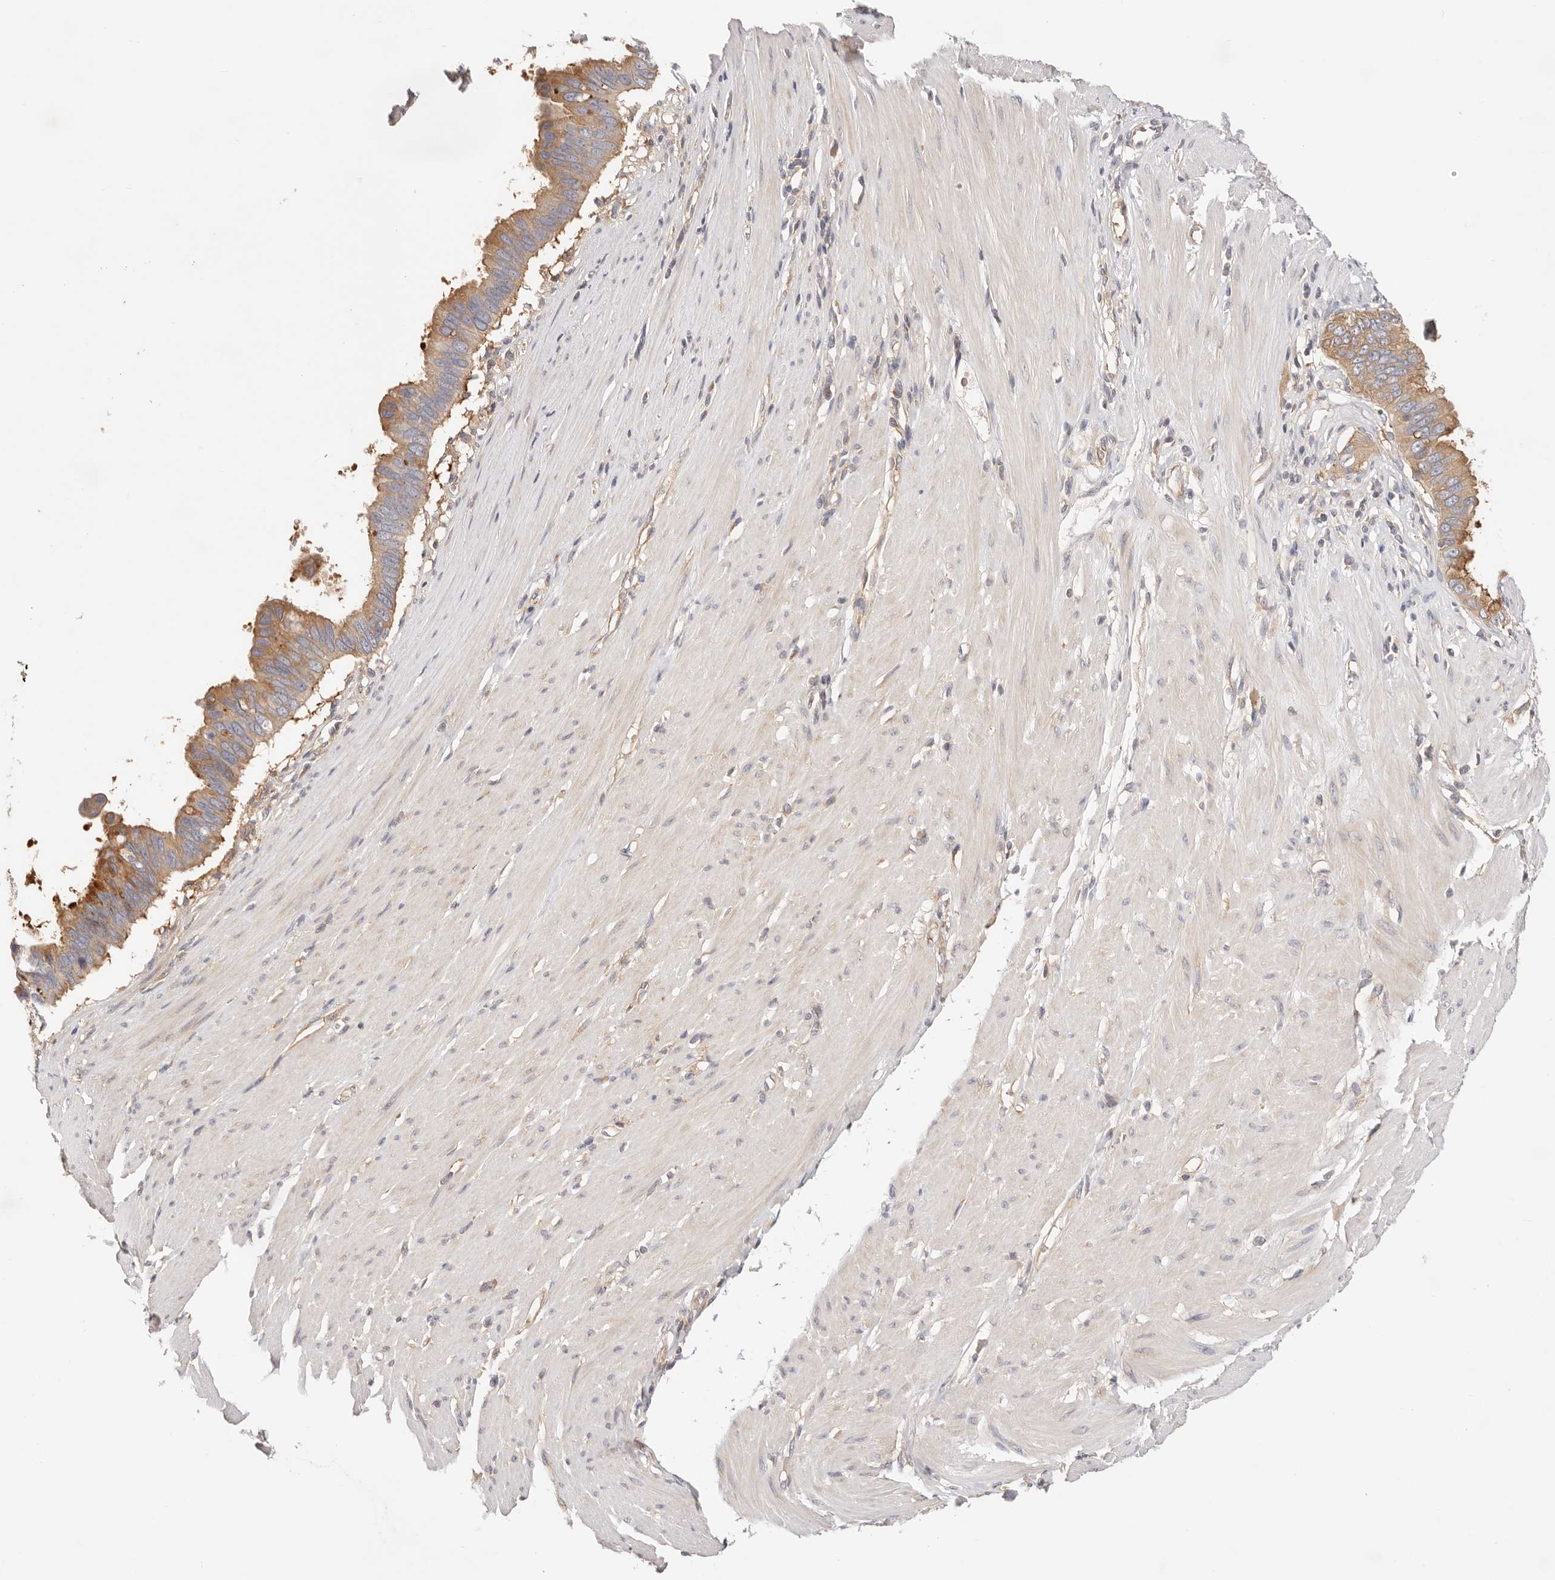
{"staining": {"intensity": "strong", "quantity": ">75%", "location": "cytoplasmic/membranous"}, "tissue": "pancreatic cancer", "cell_type": "Tumor cells", "image_type": "cancer", "snomed": [{"axis": "morphology", "description": "Adenocarcinoma, NOS"}, {"axis": "topography", "description": "Pancreas"}], "caption": "Pancreatic adenocarcinoma tissue exhibits strong cytoplasmic/membranous positivity in about >75% of tumor cells, visualized by immunohistochemistry. (brown staining indicates protein expression, while blue staining denotes nuclei).", "gene": "KCMF1", "patient": {"sex": "female", "age": 56}}